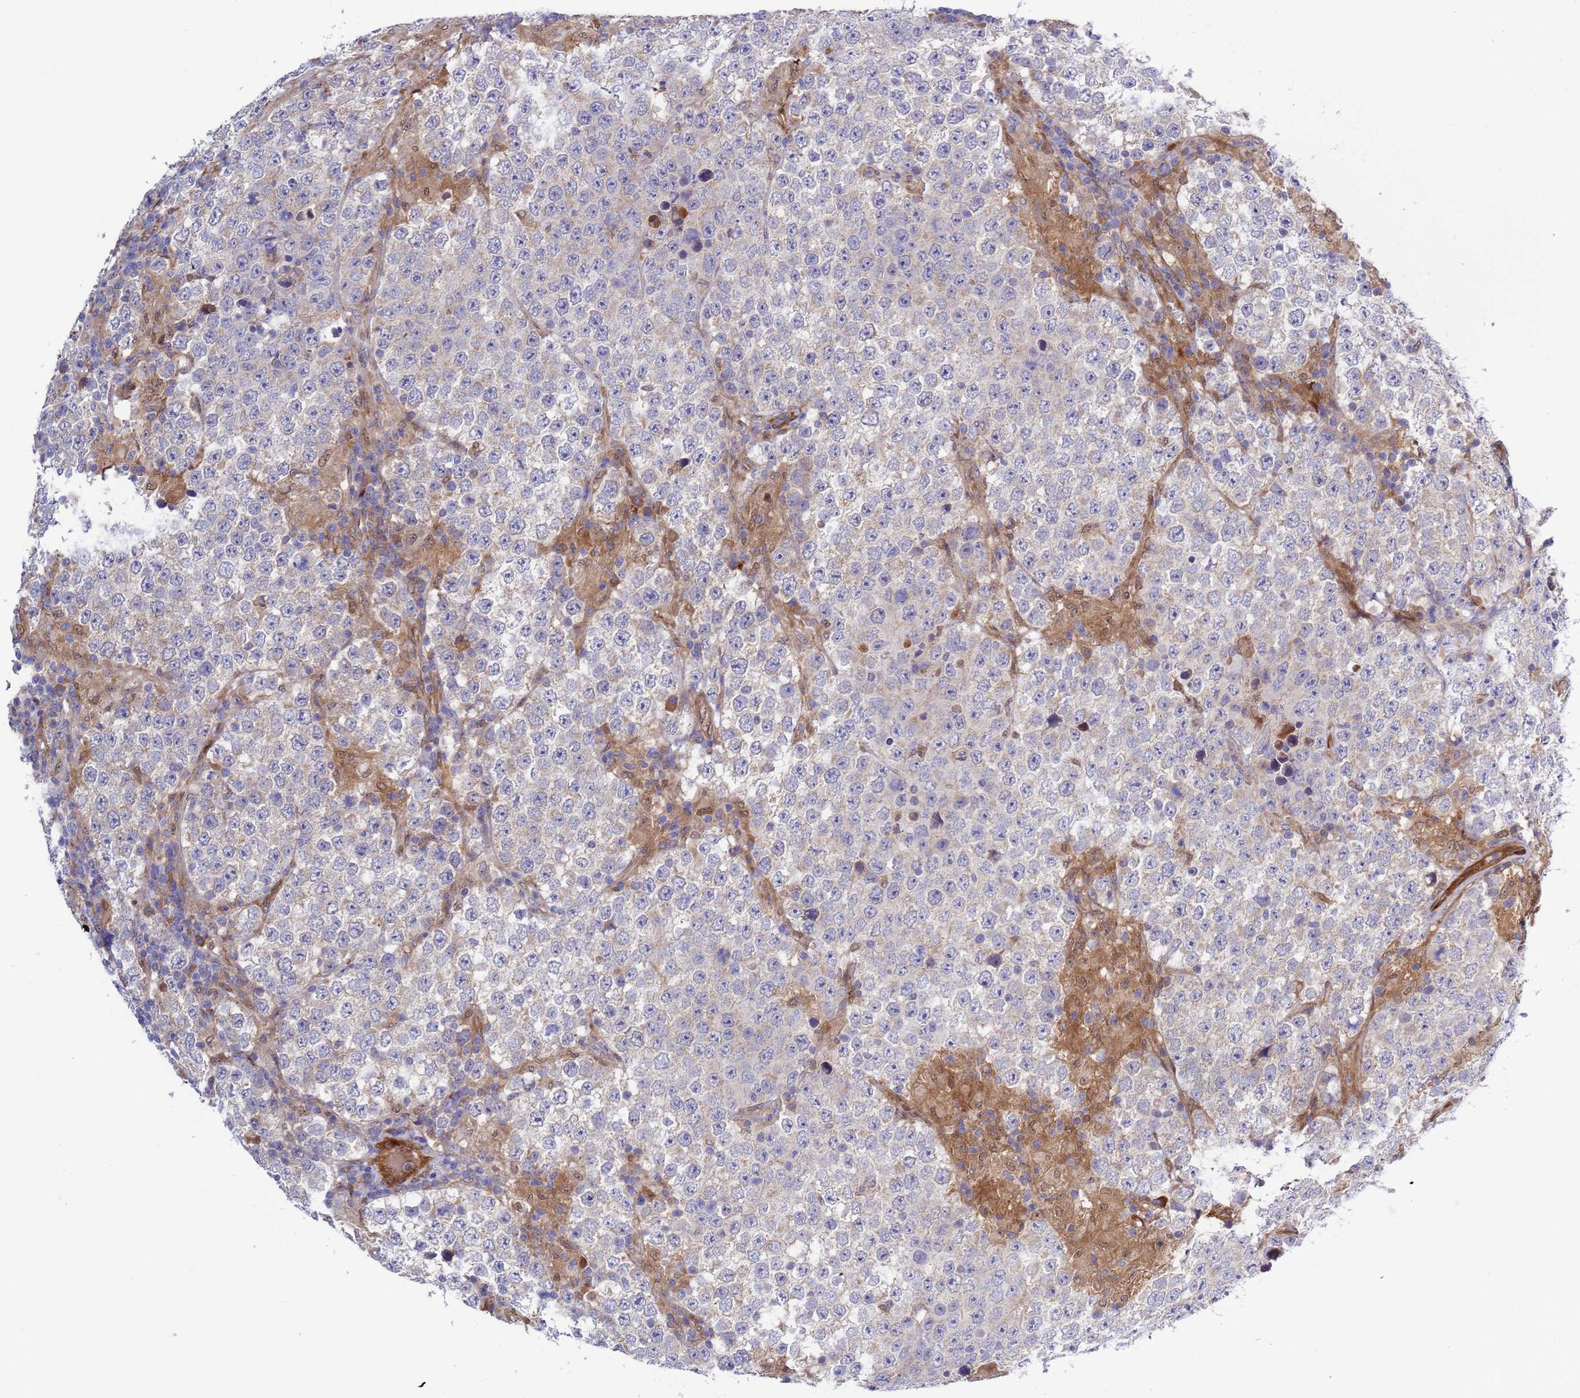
{"staining": {"intensity": "negative", "quantity": "none", "location": "none"}, "tissue": "testis cancer", "cell_type": "Tumor cells", "image_type": "cancer", "snomed": [{"axis": "morphology", "description": "Normal tissue, NOS"}, {"axis": "morphology", "description": "Urothelial carcinoma, High grade"}, {"axis": "morphology", "description": "Seminoma, NOS"}, {"axis": "morphology", "description": "Carcinoma, Embryonal, NOS"}, {"axis": "topography", "description": "Urinary bladder"}, {"axis": "topography", "description": "Testis"}], "caption": "Immunohistochemistry micrograph of neoplastic tissue: human testis high-grade urothelial carcinoma stained with DAB (3,3'-diaminobenzidine) shows no significant protein staining in tumor cells. (Immunohistochemistry (ihc), brightfield microscopy, high magnification).", "gene": "FOXRED1", "patient": {"sex": "male", "age": 41}}